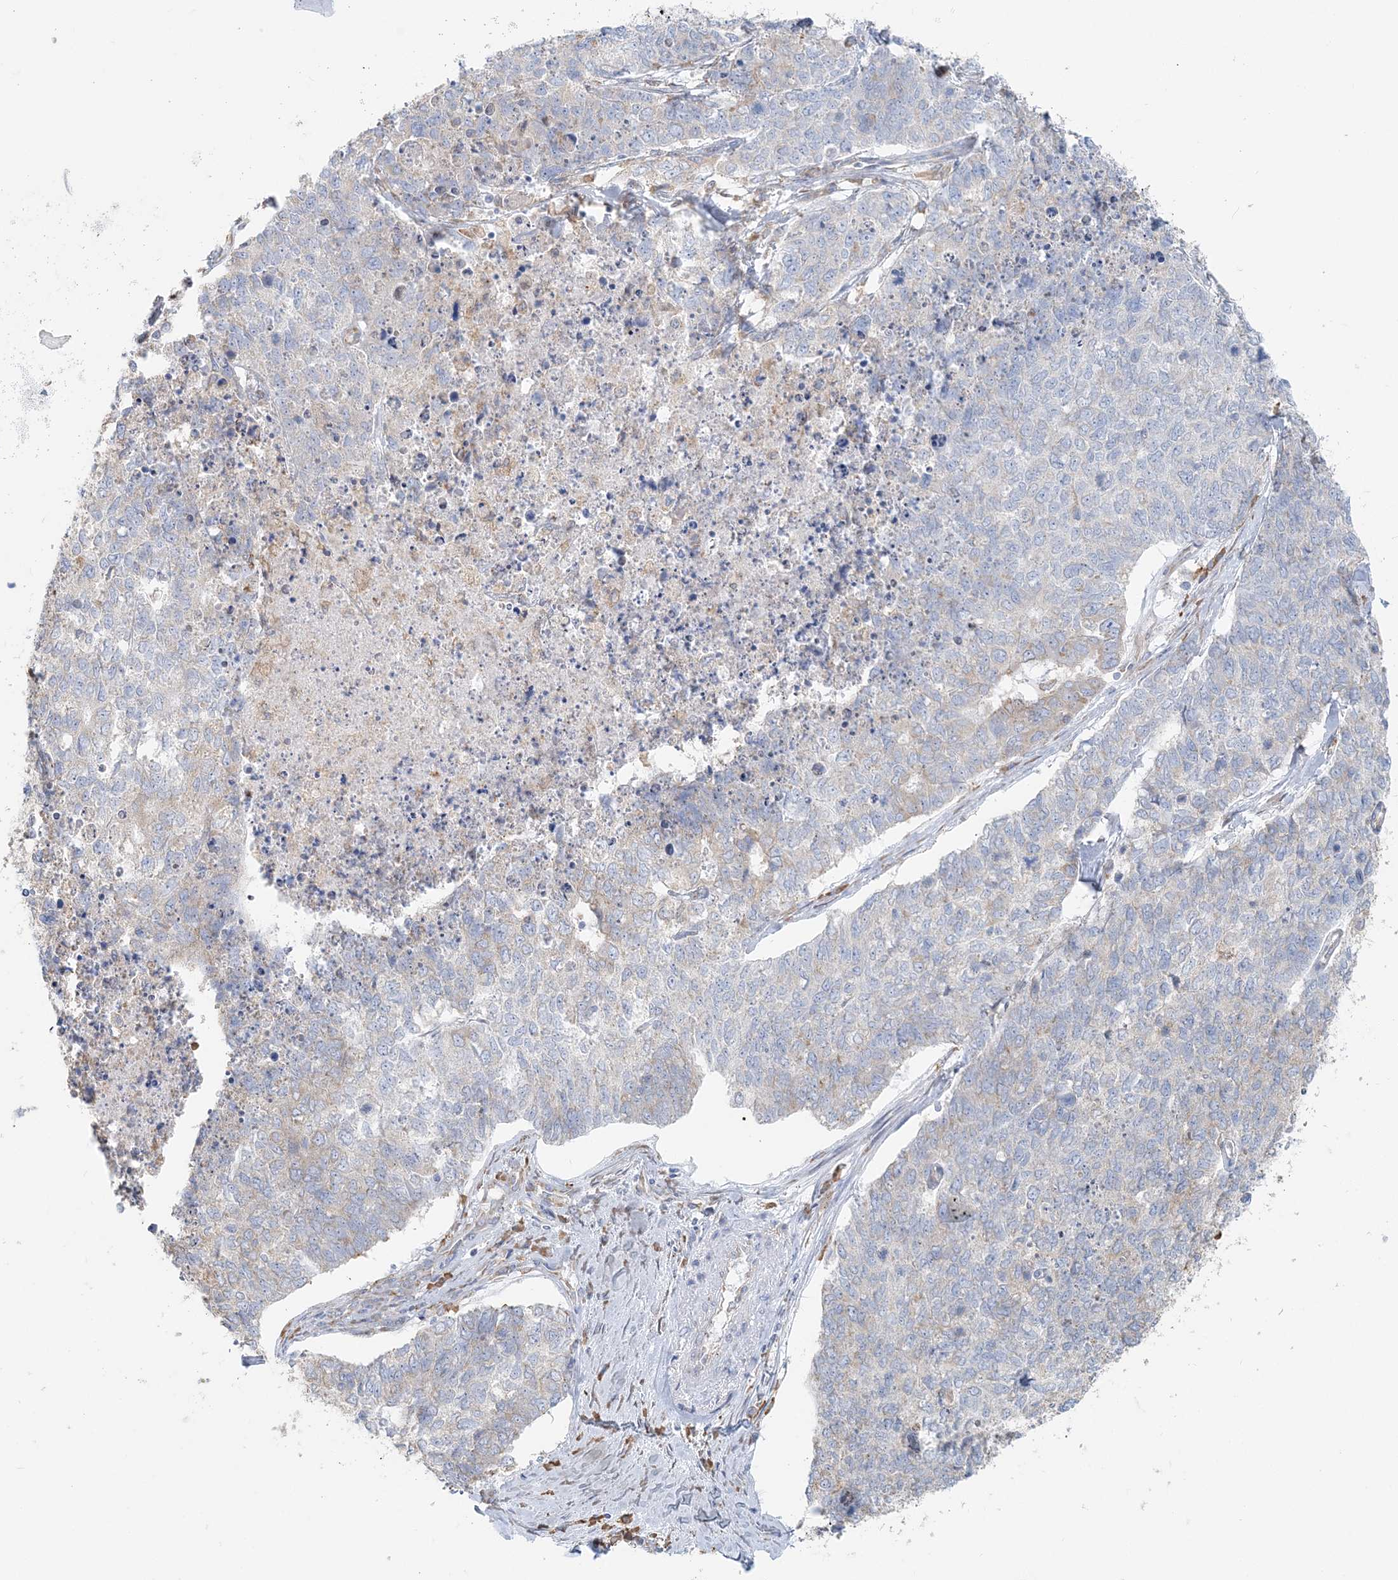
{"staining": {"intensity": "negative", "quantity": "none", "location": "none"}, "tissue": "cervical cancer", "cell_type": "Tumor cells", "image_type": "cancer", "snomed": [{"axis": "morphology", "description": "Squamous cell carcinoma, NOS"}, {"axis": "topography", "description": "Cervix"}], "caption": "High magnification brightfield microscopy of cervical squamous cell carcinoma stained with DAB (3,3'-diaminobenzidine) (brown) and counterstained with hematoxylin (blue): tumor cells show no significant staining.", "gene": "TBC1D5", "patient": {"sex": "female", "age": 63}}